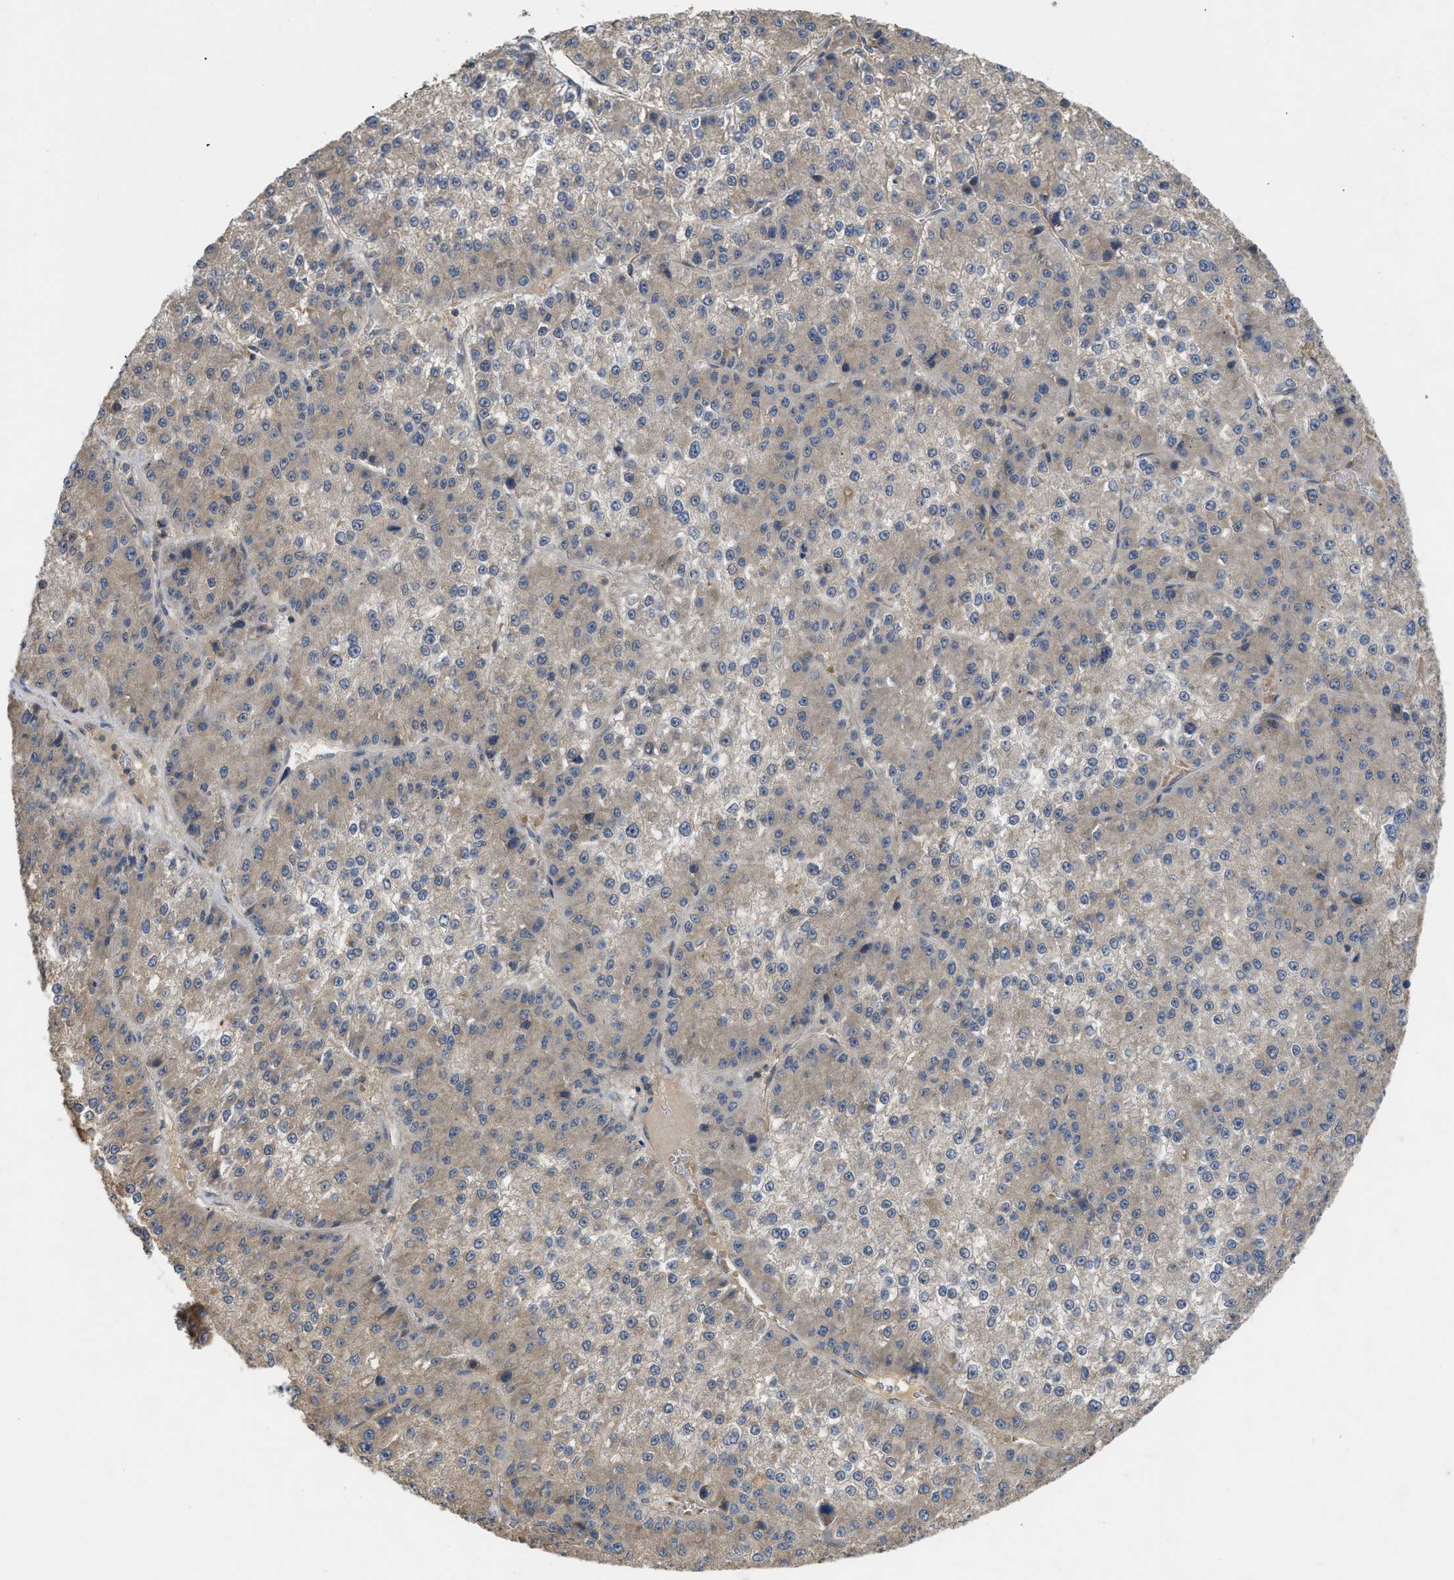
{"staining": {"intensity": "negative", "quantity": "none", "location": "none"}, "tissue": "liver cancer", "cell_type": "Tumor cells", "image_type": "cancer", "snomed": [{"axis": "morphology", "description": "Carcinoma, Hepatocellular, NOS"}, {"axis": "topography", "description": "Liver"}], "caption": "This histopathology image is of liver hepatocellular carcinoma stained with immunohistochemistry (IHC) to label a protein in brown with the nuclei are counter-stained blue. There is no expression in tumor cells.", "gene": "PPP3CA", "patient": {"sex": "female", "age": 73}}